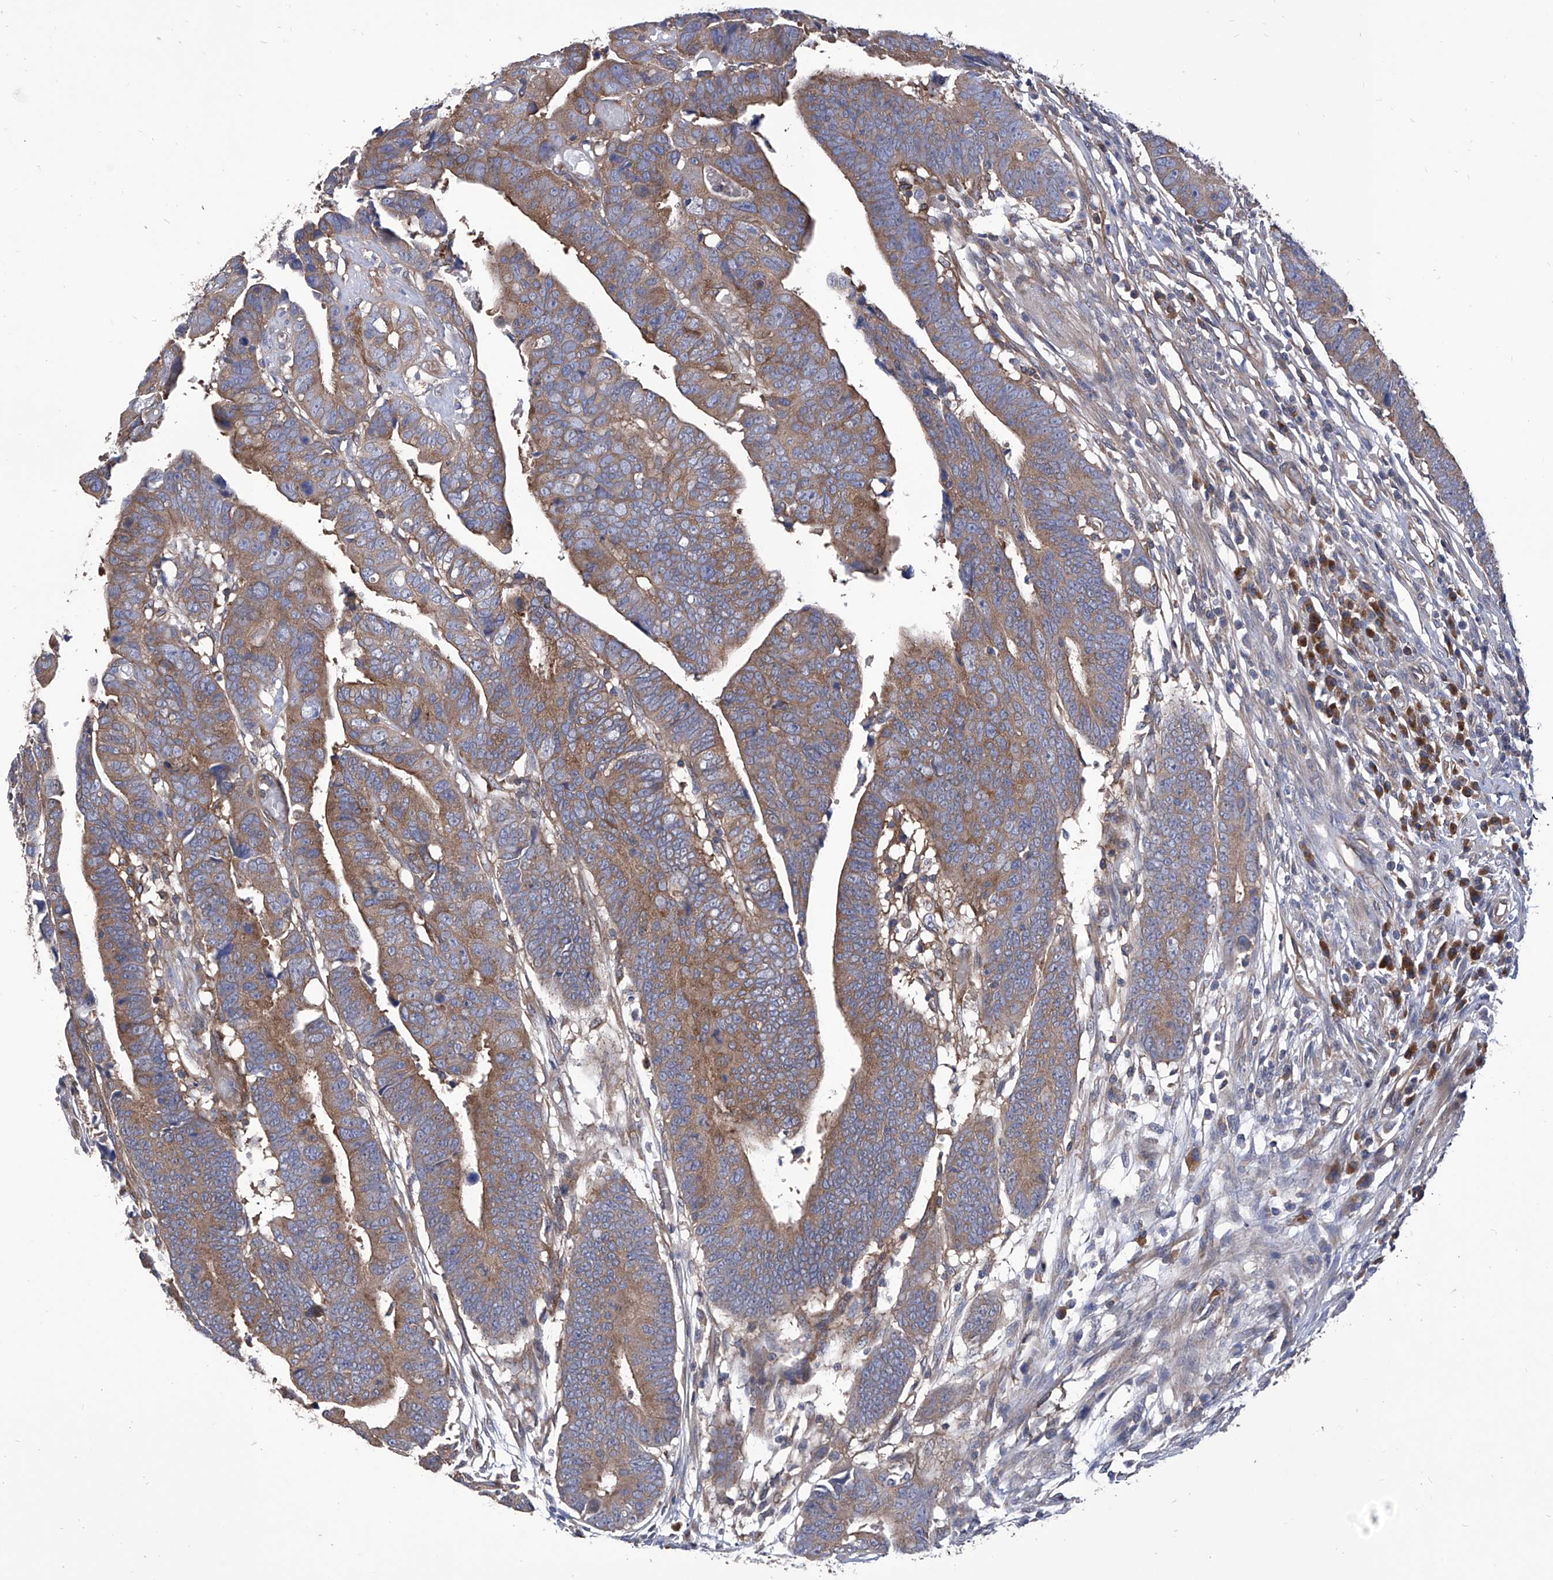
{"staining": {"intensity": "moderate", "quantity": ">75%", "location": "cytoplasmic/membranous"}, "tissue": "colorectal cancer", "cell_type": "Tumor cells", "image_type": "cancer", "snomed": [{"axis": "morphology", "description": "Adenocarcinoma, NOS"}, {"axis": "topography", "description": "Rectum"}], "caption": "Immunohistochemical staining of colorectal cancer exhibits medium levels of moderate cytoplasmic/membranous protein positivity in about >75% of tumor cells.", "gene": "TJAP1", "patient": {"sex": "female", "age": 65}}